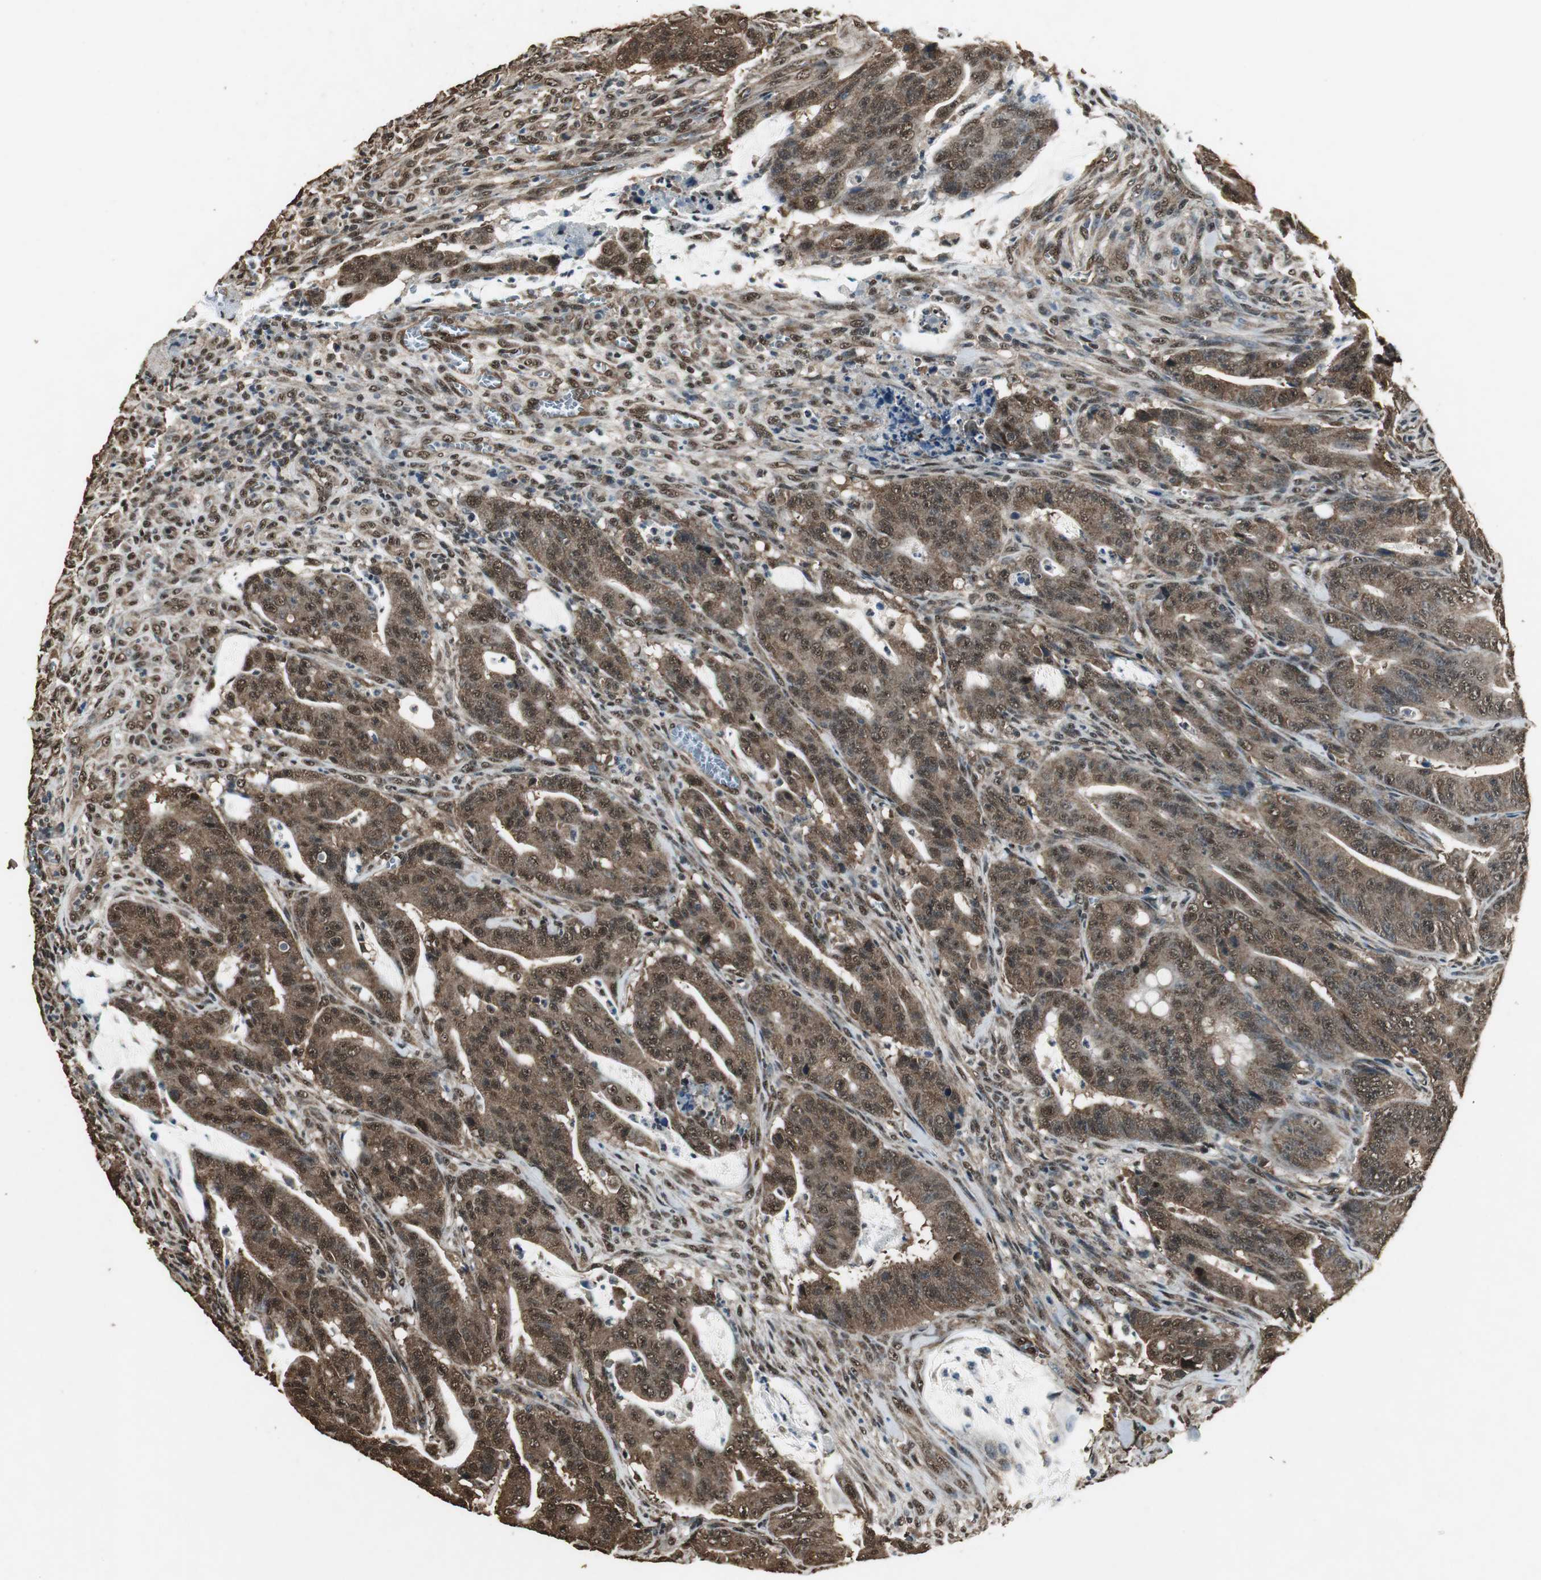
{"staining": {"intensity": "strong", "quantity": ">75%", "location": "cytoplasmic/membranous,nuclear"}, "tissue": "colorectal cancer", "cell_type": "Tumor cells", "image_type": "cancer", "snomed": [{"axis": "morphology", "description": "Adenocarcinoma, NOS"}, {"axis": "topography", "description": "Colon"}], "caption": "Colorectal adenocarcinoma tissue reveals strong cytoplasmic/membranous and nuclear staining in about >75% of tumor cells, visualized by immunohistochemistry. Using DAB (3,3'-diaminobenzidine) (brown) and hematoxylin (blue) stains, captured at high magnification using brightfield microscopy.", "gene": "PPP1R13B", "patient": {"sex": "male", "age": 45}}